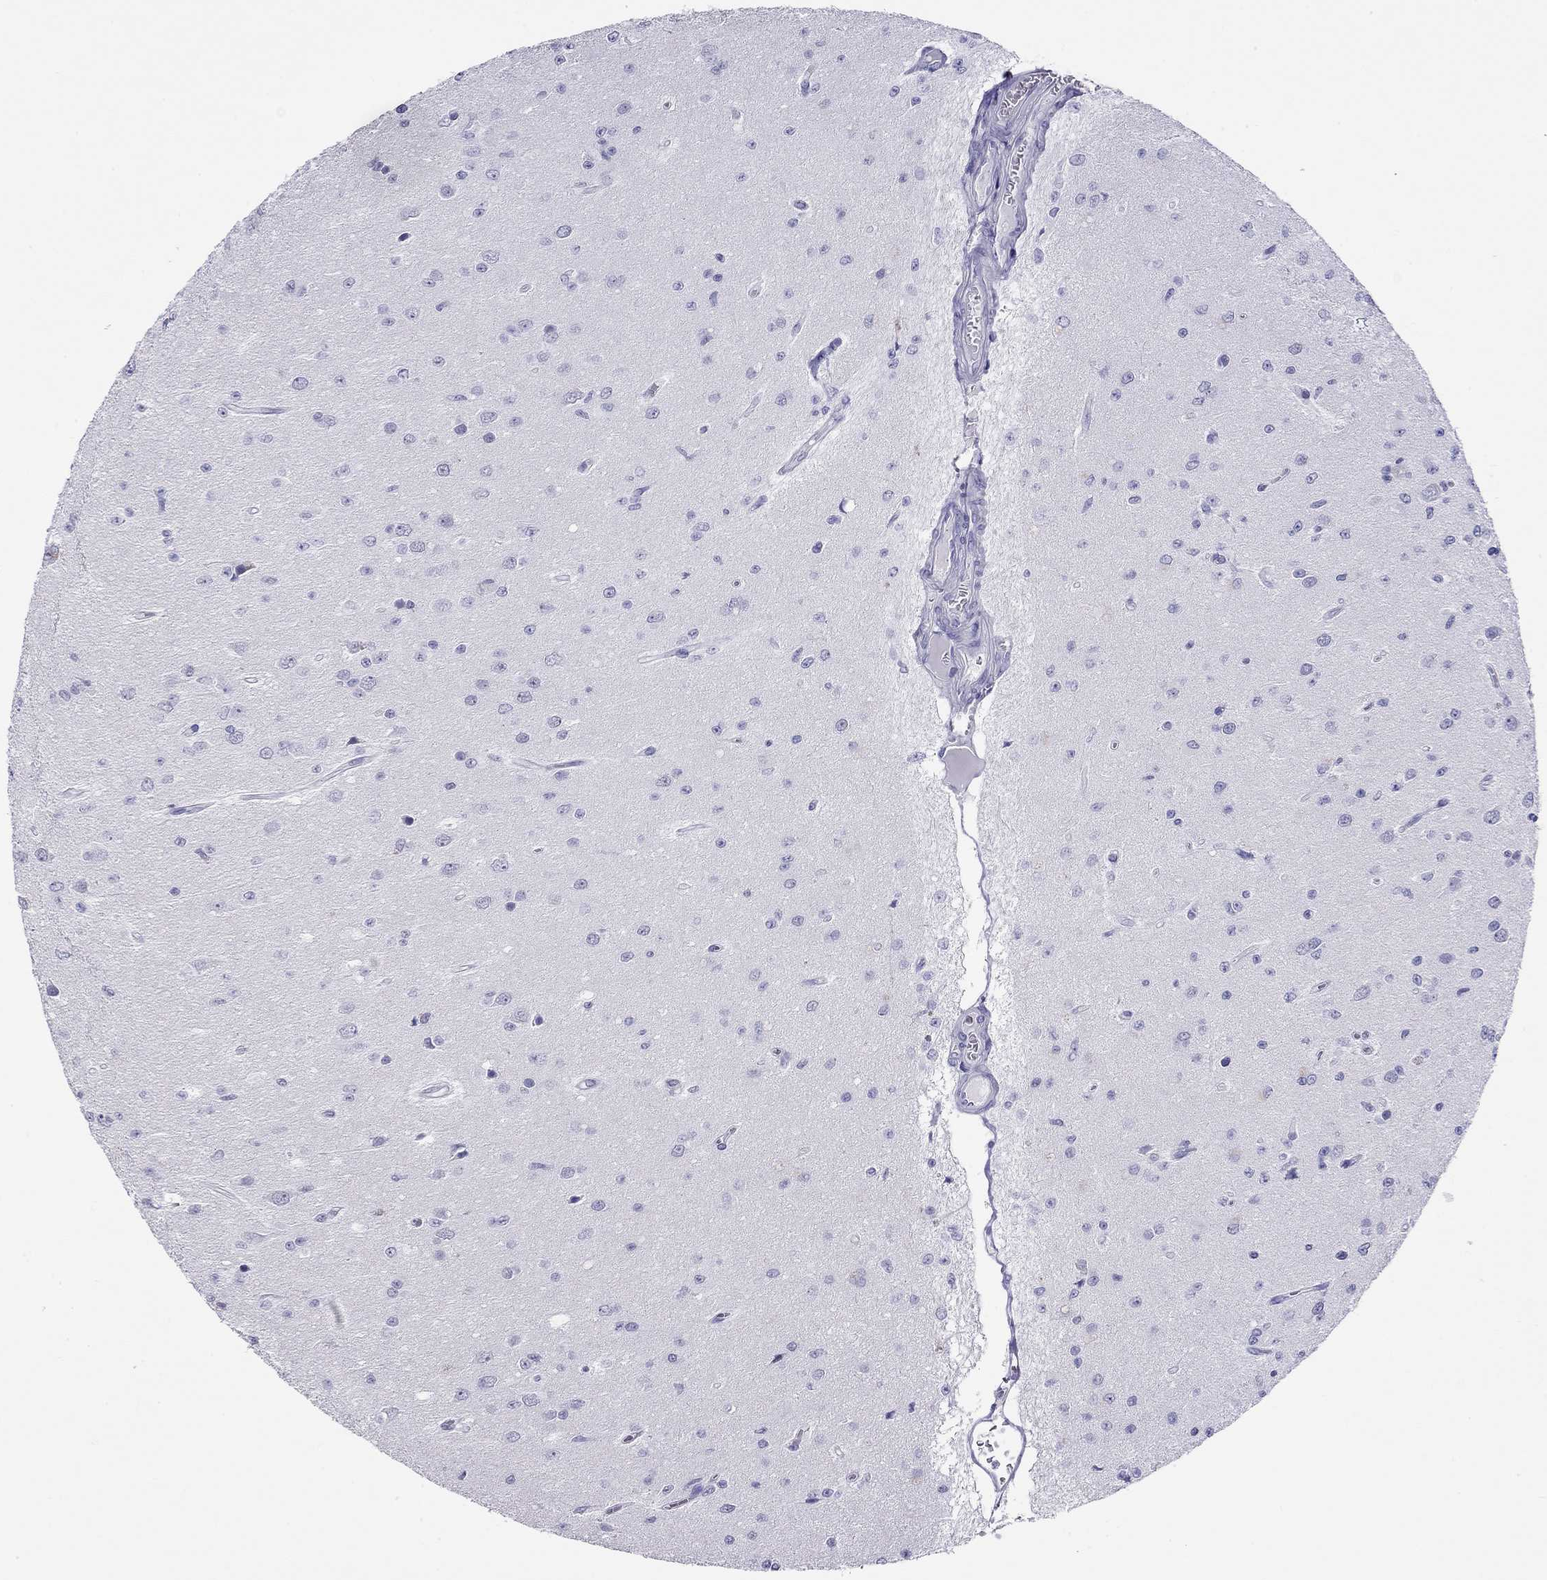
{"staining": {"intensity": "negative", "quantity": "none", "location": "none"}, "tissue": "glioma", "cell_type": "Tumor cells", "image_type": "cancer", "snomed": [{"axis": "morphology", "description": "Glioma, malignant, Low grade"}, {"axis": "topography", "description": "Brain"}], "caption": "This is a photomicrograph of immunohistochemistry staining of glioma, which shows no expression in tumor cells.", "gene": "MYMX", "patient": {"sex": "female", "age": 45}}